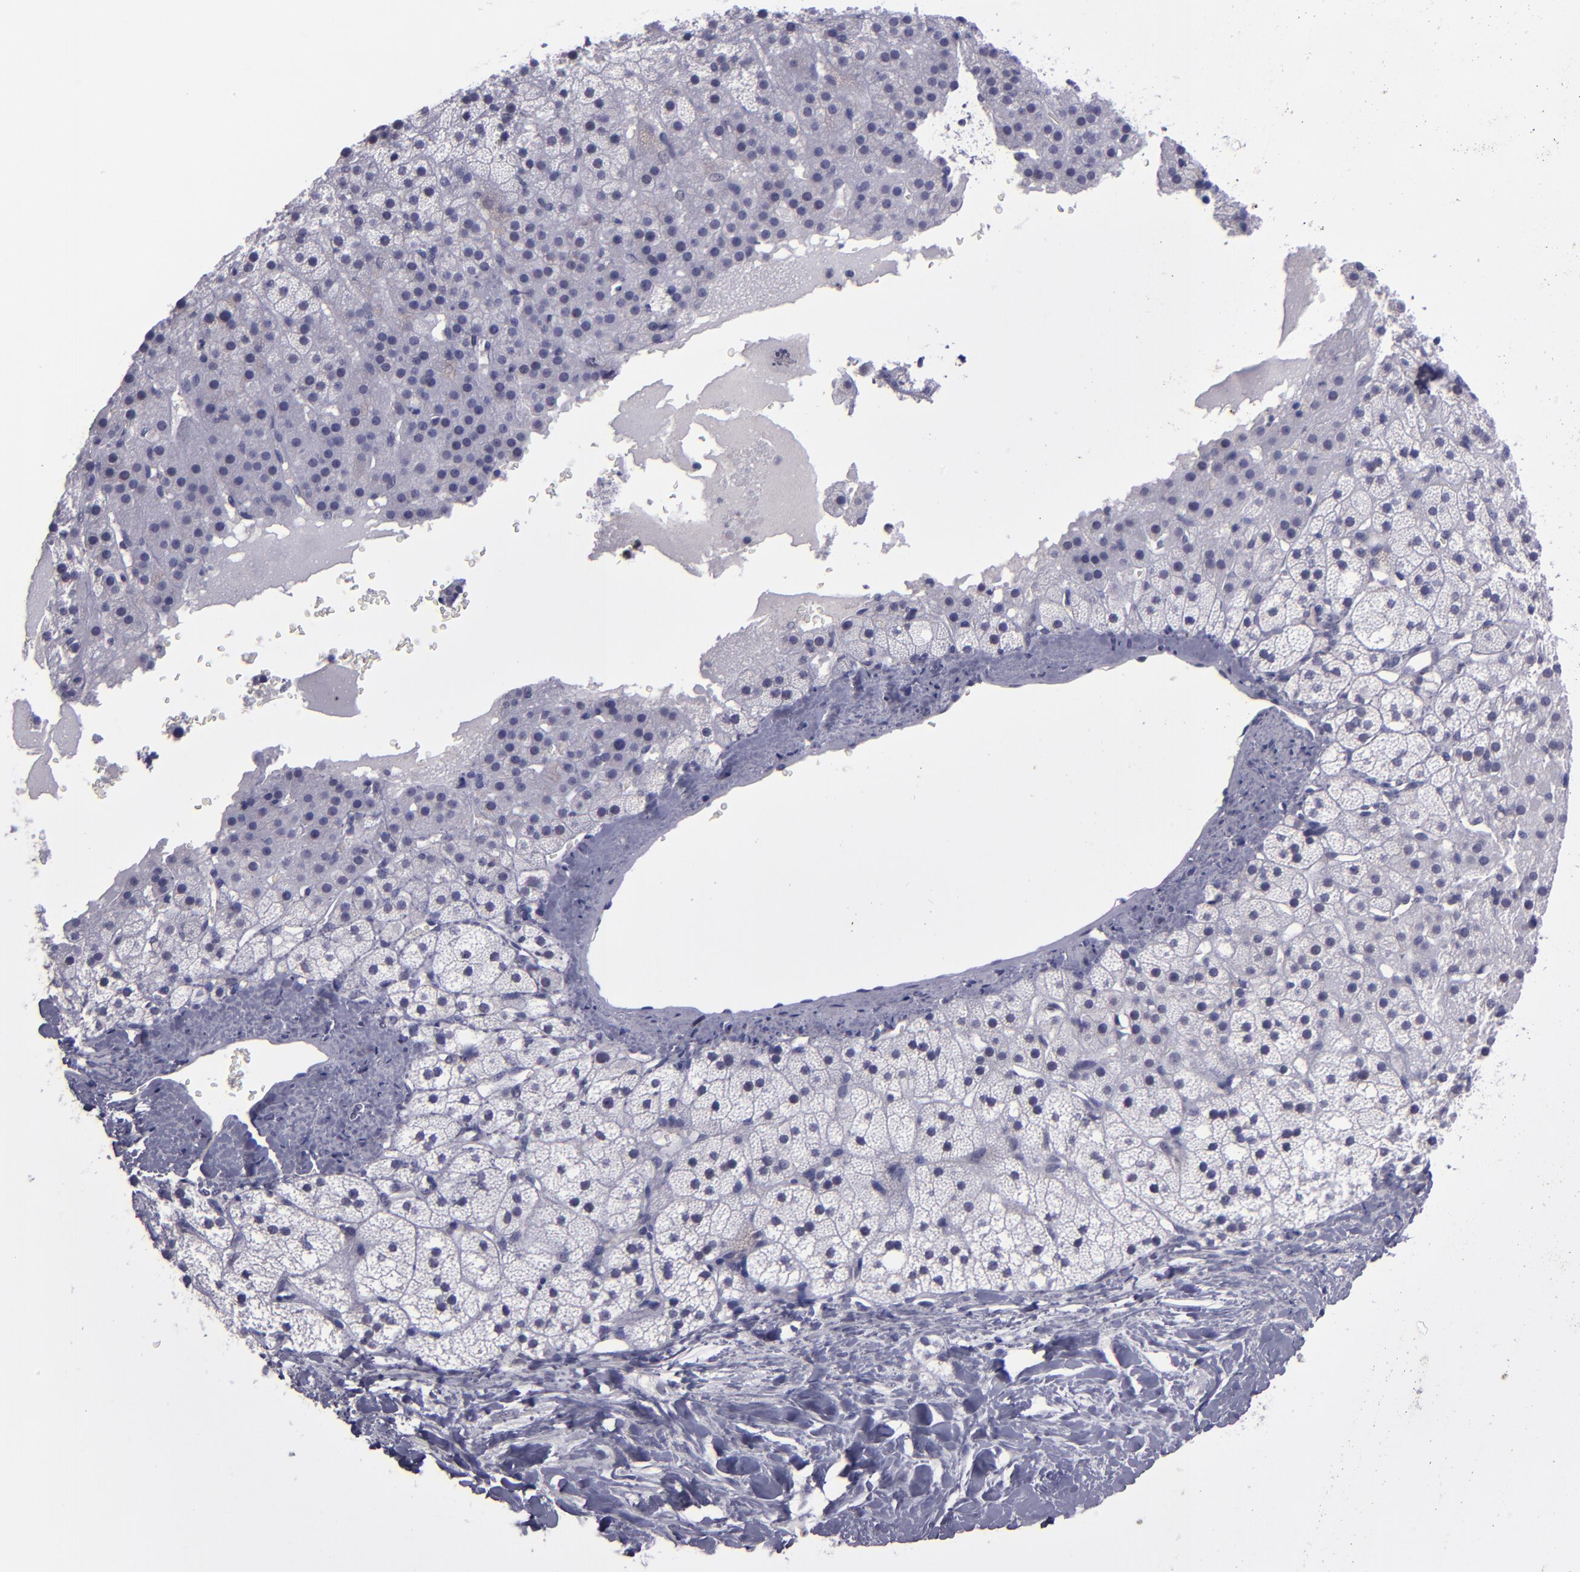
{"staining": {"intensity": "negative", "quantity": "none", "location": "none"}, "tissue": "adrenal gland", "cell_type": "Glandular cells", "image_type": "normal", "snomed": [{"axis": "morphology", "description": "Normal tissue, NOS"}, {"axis": "topography", "description": "Adrenal gland"}], "caption": "Glandular cells are negative for brown protein staining in benign adrenal gland. (DAB immunohistochemistry, high magnification).", "gene": "CEBPE", "patient": {"sex": "male", "age": 35}}